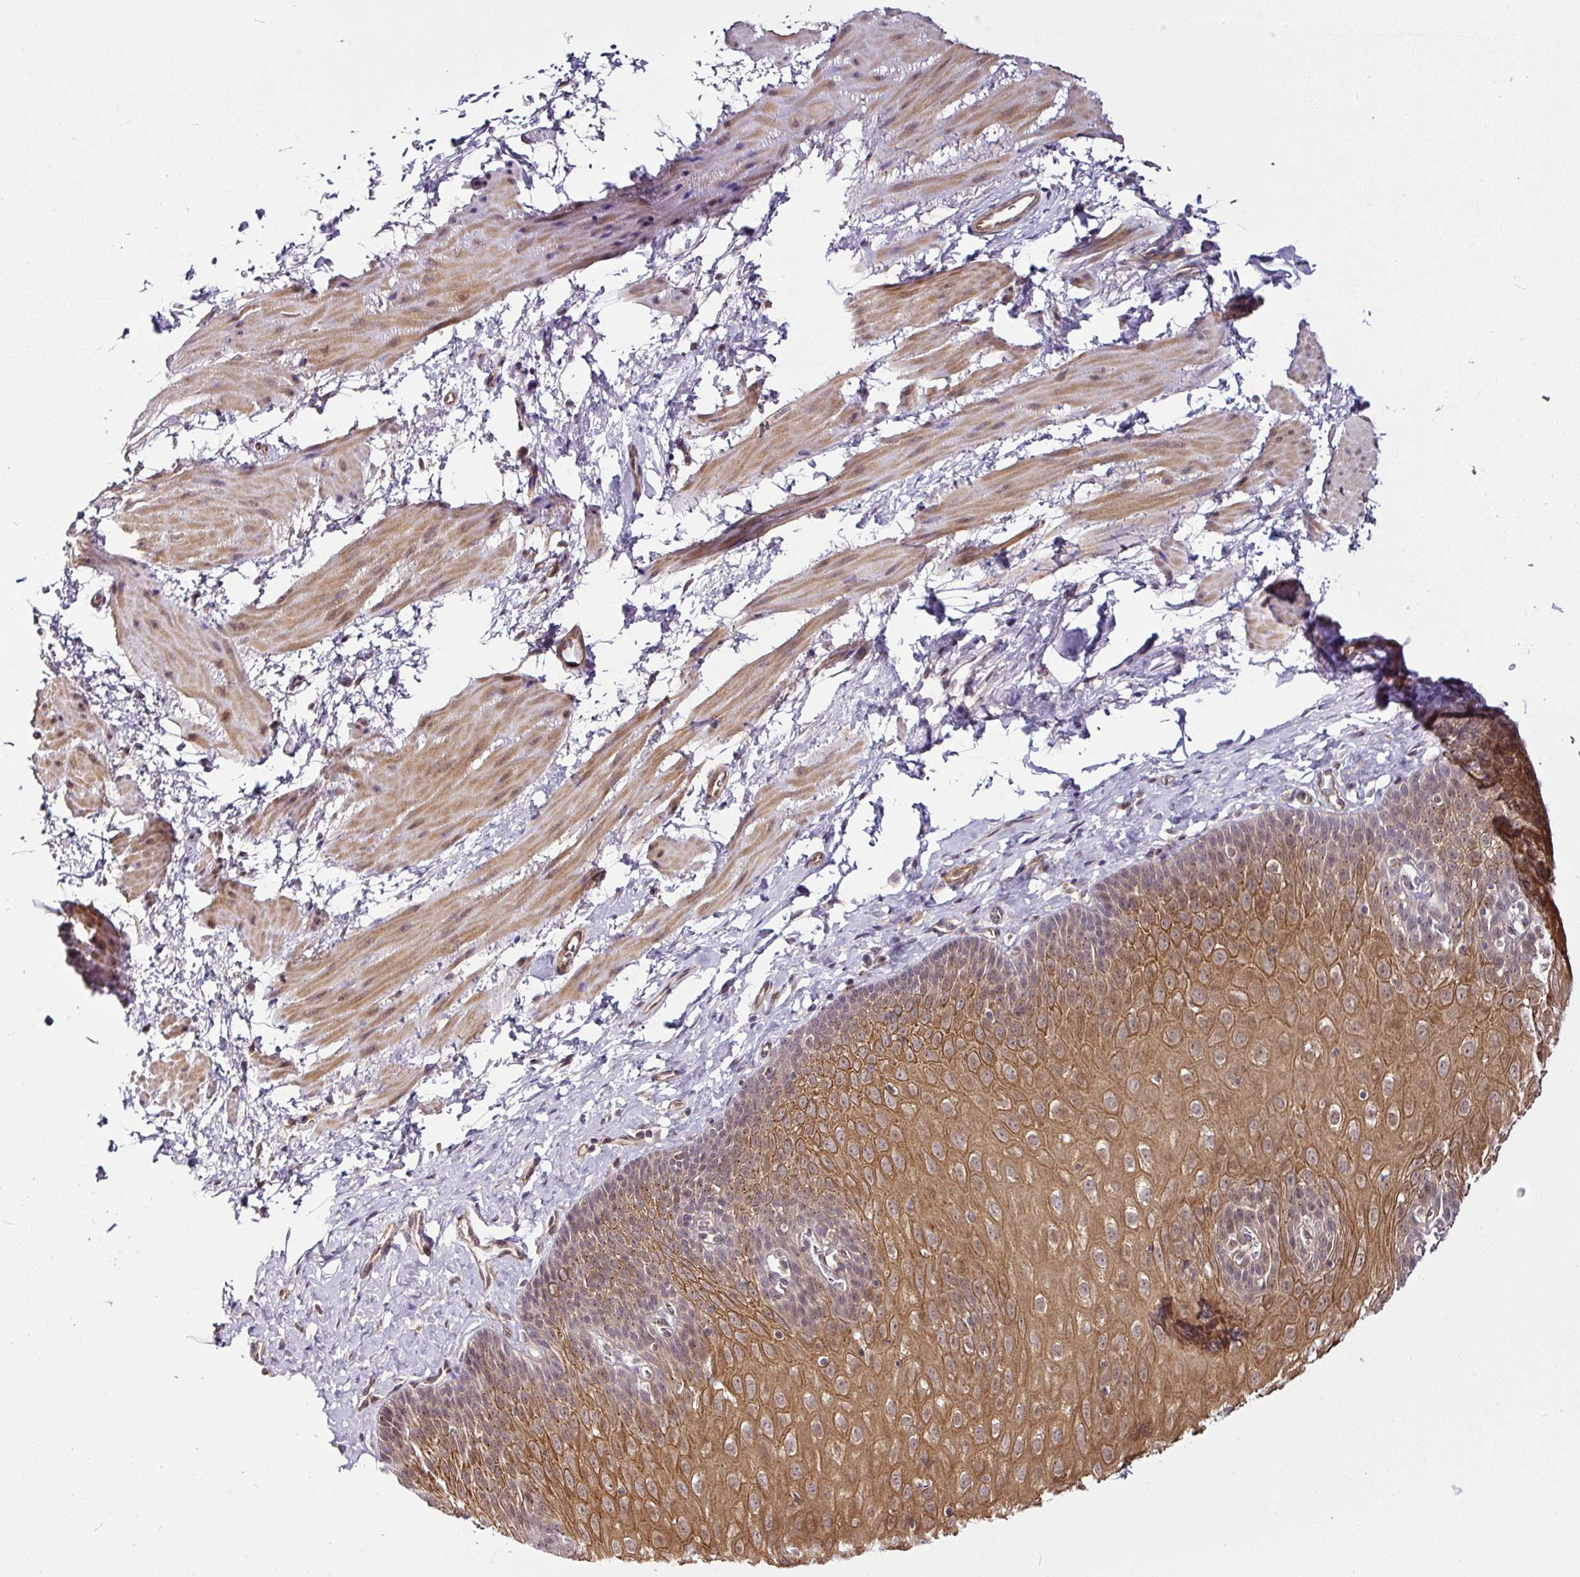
{"staining": {"intensity": "strong", "quantity": ">75%", "location": "cytoplasmic/membranous,nuclear"}, "tissue": "esophagus", "cell_type": "Squamous epithelial cells", "image_type": "normal", "snomed": [{"axis": "morphology", "description": "Normal tissue, NOS"}, {"axis": "topography", "description": "Esophagus"}], "caption": "Esophagus stained with DAB IHC demonstrates high levels of strong cytoplasmic/membranous,nuclear positivity in about >75% of squamous epithelial cells.", "gene": "DCAF13", "patient": {"sex": "female", "age": 61}}